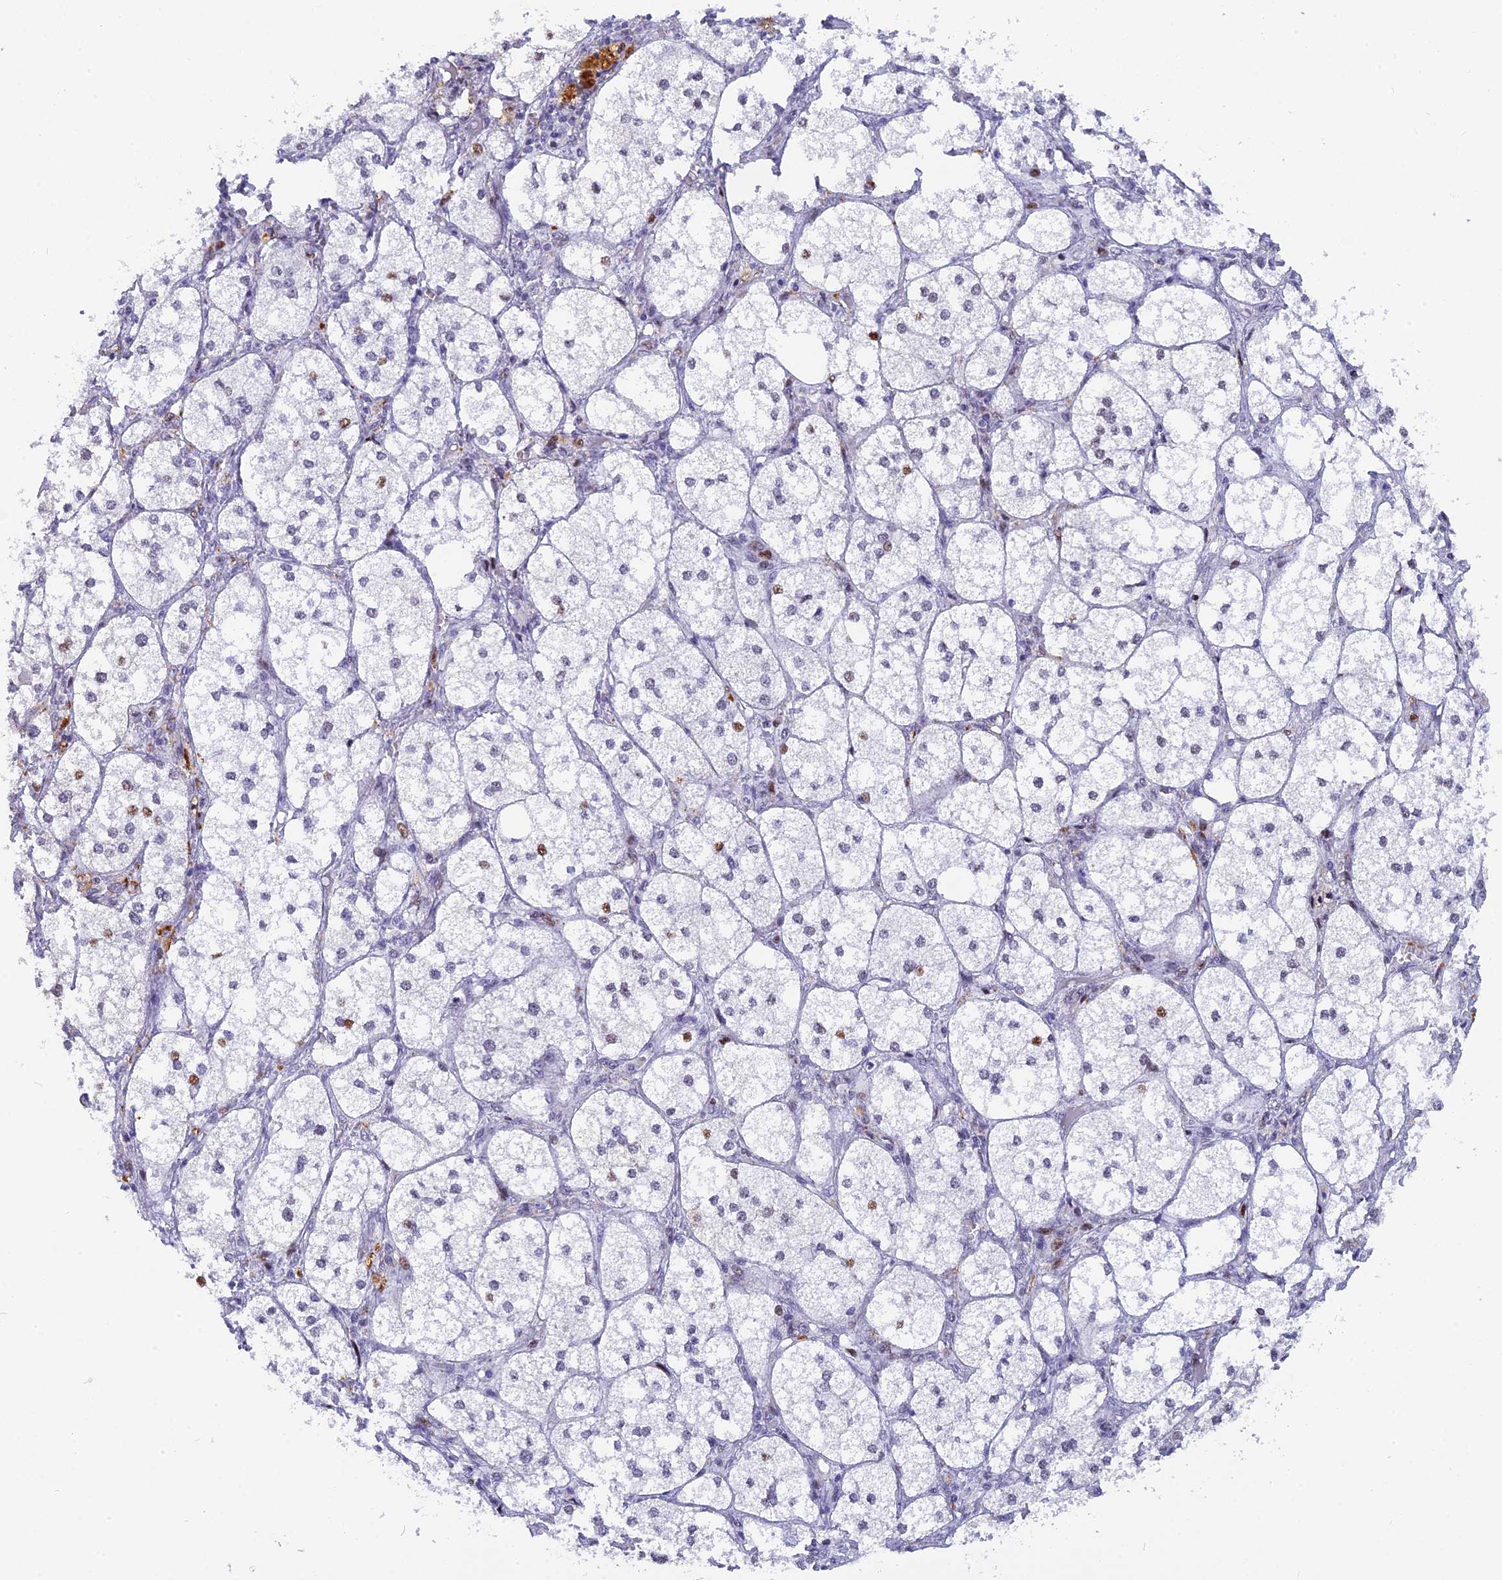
{"staining": {"intensity": "moderate", "quantity": "25%-75%", "location": "cytoplasmic/membranous,nuclear"}, "tissue": "adrenal gland", "cell_type": "Glandular cells", "image_type": "normal", "snomed": [{"axis": "morphology", "description": "Normal tissue, NOS"}, {"axis": "topography", "description": "Adrenal gland"}], "caption": "Immunohistochemistry micrograph of unremarkable adrenal gland stained for a protein (brown), which demonstrates medium levels of moderate cytoplasmic/membranous,nuclear expression in approximately 25%-75% of glandular cells.", "gene": "NSA2", "patient": {"sex": "female", "age": 61}}